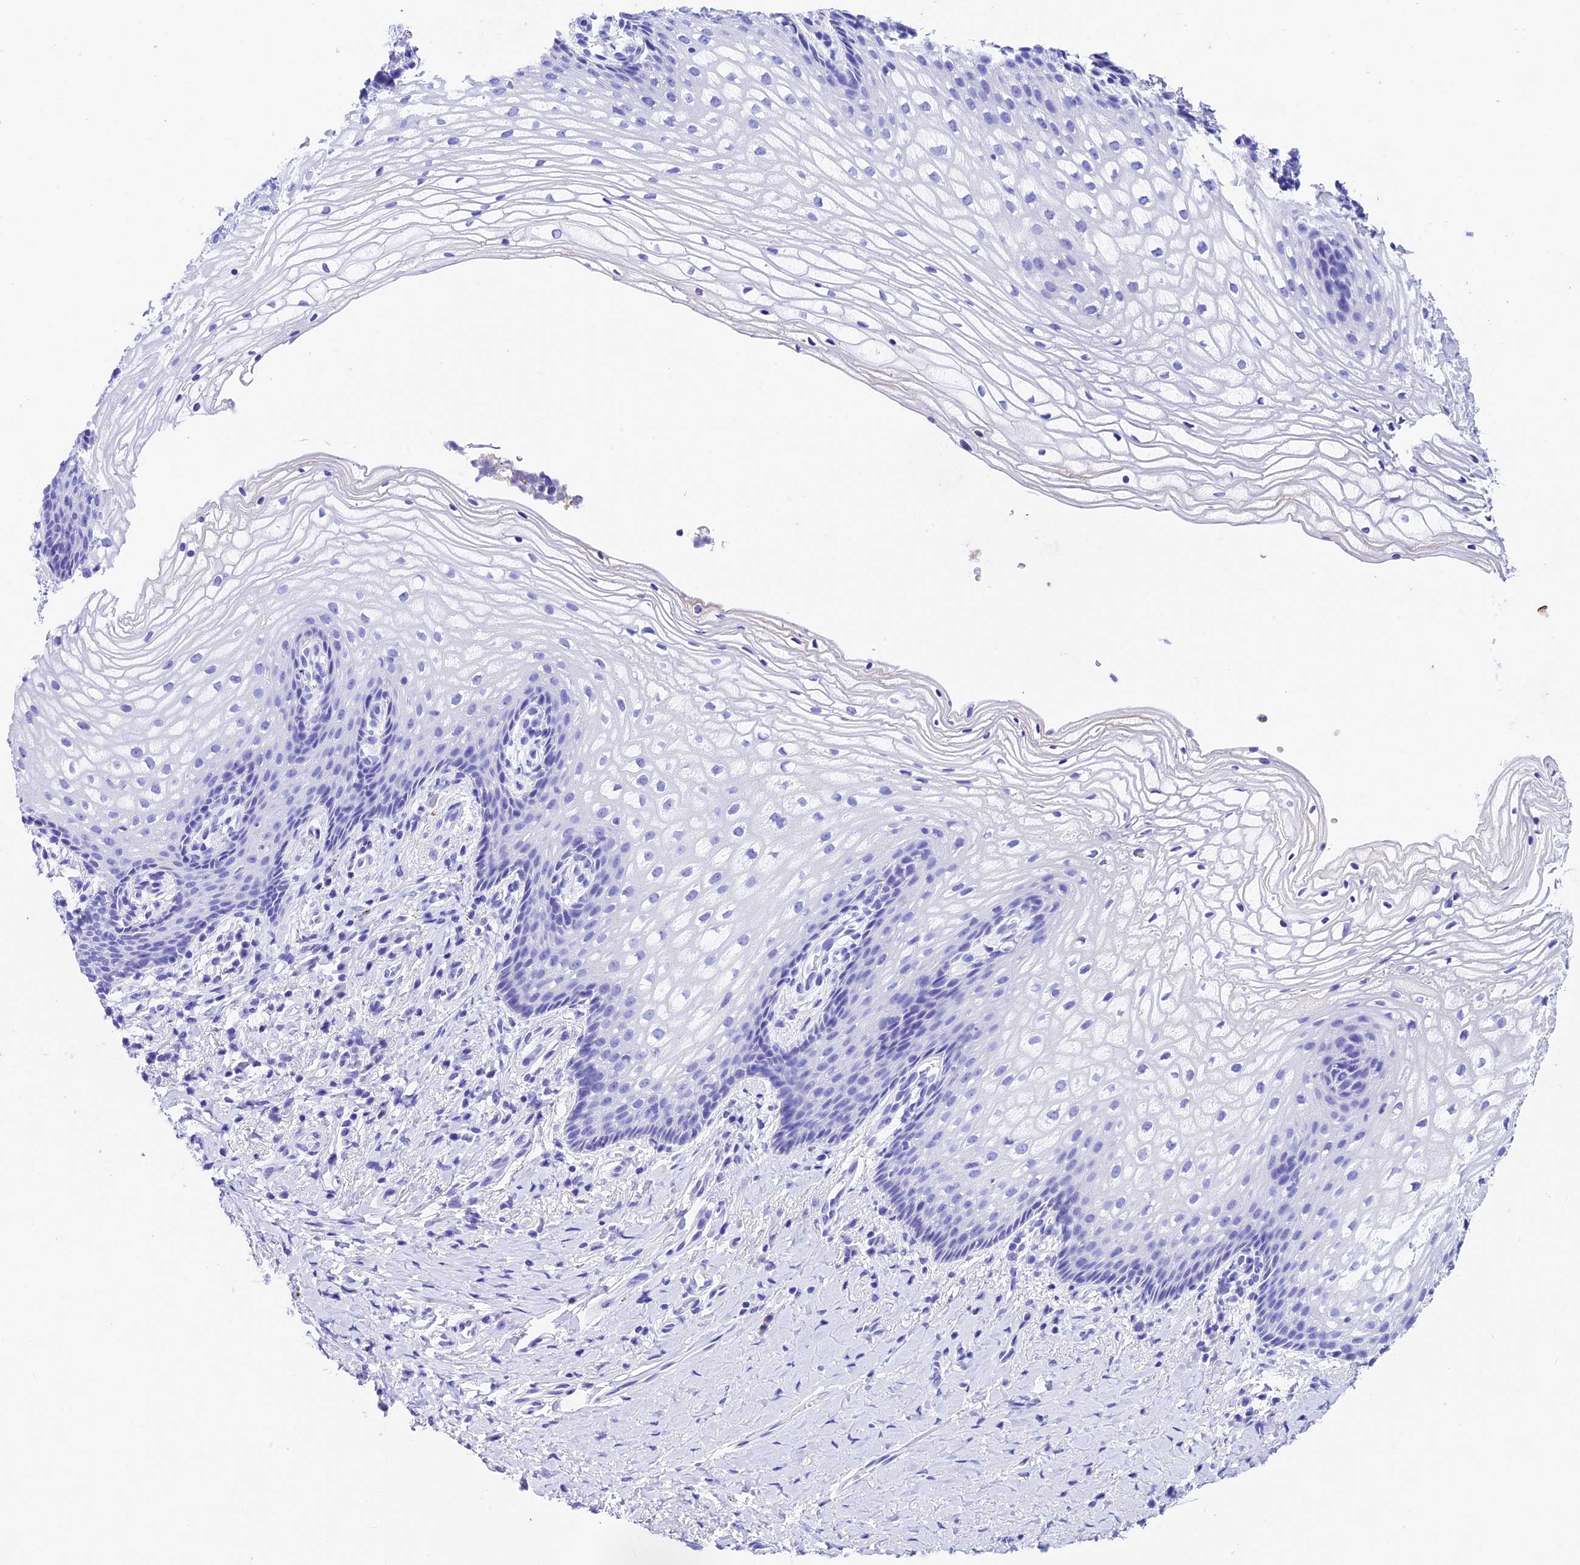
{"staining": {"intensity": "negative", "quantity": "none", "location": "none"}, "tissue": "vagina", "cell_type": "Squamous epithelial cells", "image_type": "normal", "snomed": [{"axis": "morphology", "description": "Normal tissue, NOS"}, {"axis": "topography", "description": "Vagina"}], "caption": "This is a photomicrograph of IHC staining of normal vagina, which shows no positivity in squamous epithelial cells.", "gene": "PSG11", "patient": {"sex": "female", "age": 60}}